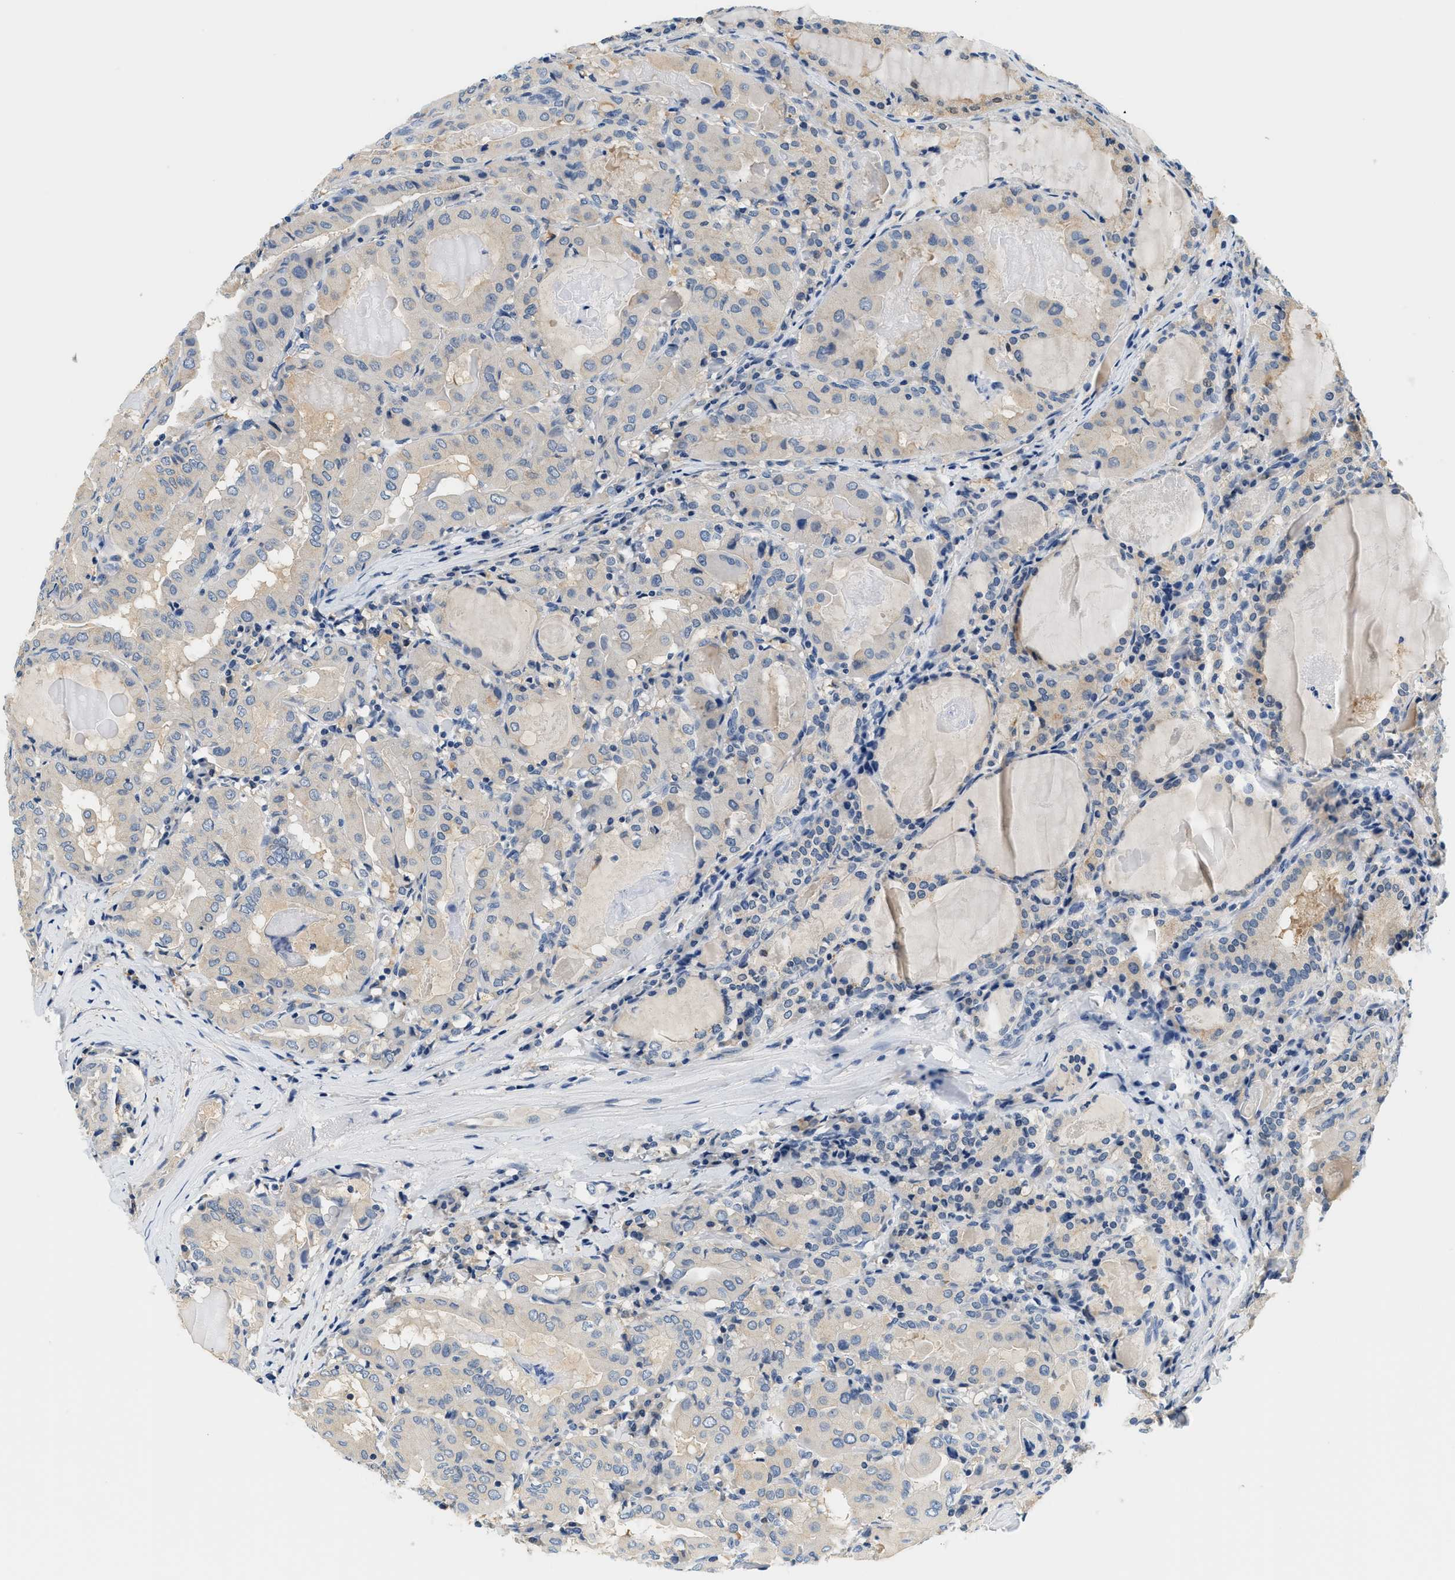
{"staining": {"intensity": "negative", "quantity": "none", "location": "none"}, "tissue": "thyroid cancer", "cell_type": "Tumor cells", "image_type": "cancer", "snomed": [{"axis": "morphology", "description": "Papillary adenocarcinoma, NOS"}, {"axis": "topography", "description": "Thyroid gland"}], "caption": "High magnification brightfield microscopy of thyroid cancer (papillary adenocarcinoma) stained with DAB (3,3'-diaminobenzidine) (brown) and counterstained with hematoxylin (blue): tumor cells show no significant positivity.", "gene": "SLC35E1", "patient": {"sex": "female", "age": 42}}